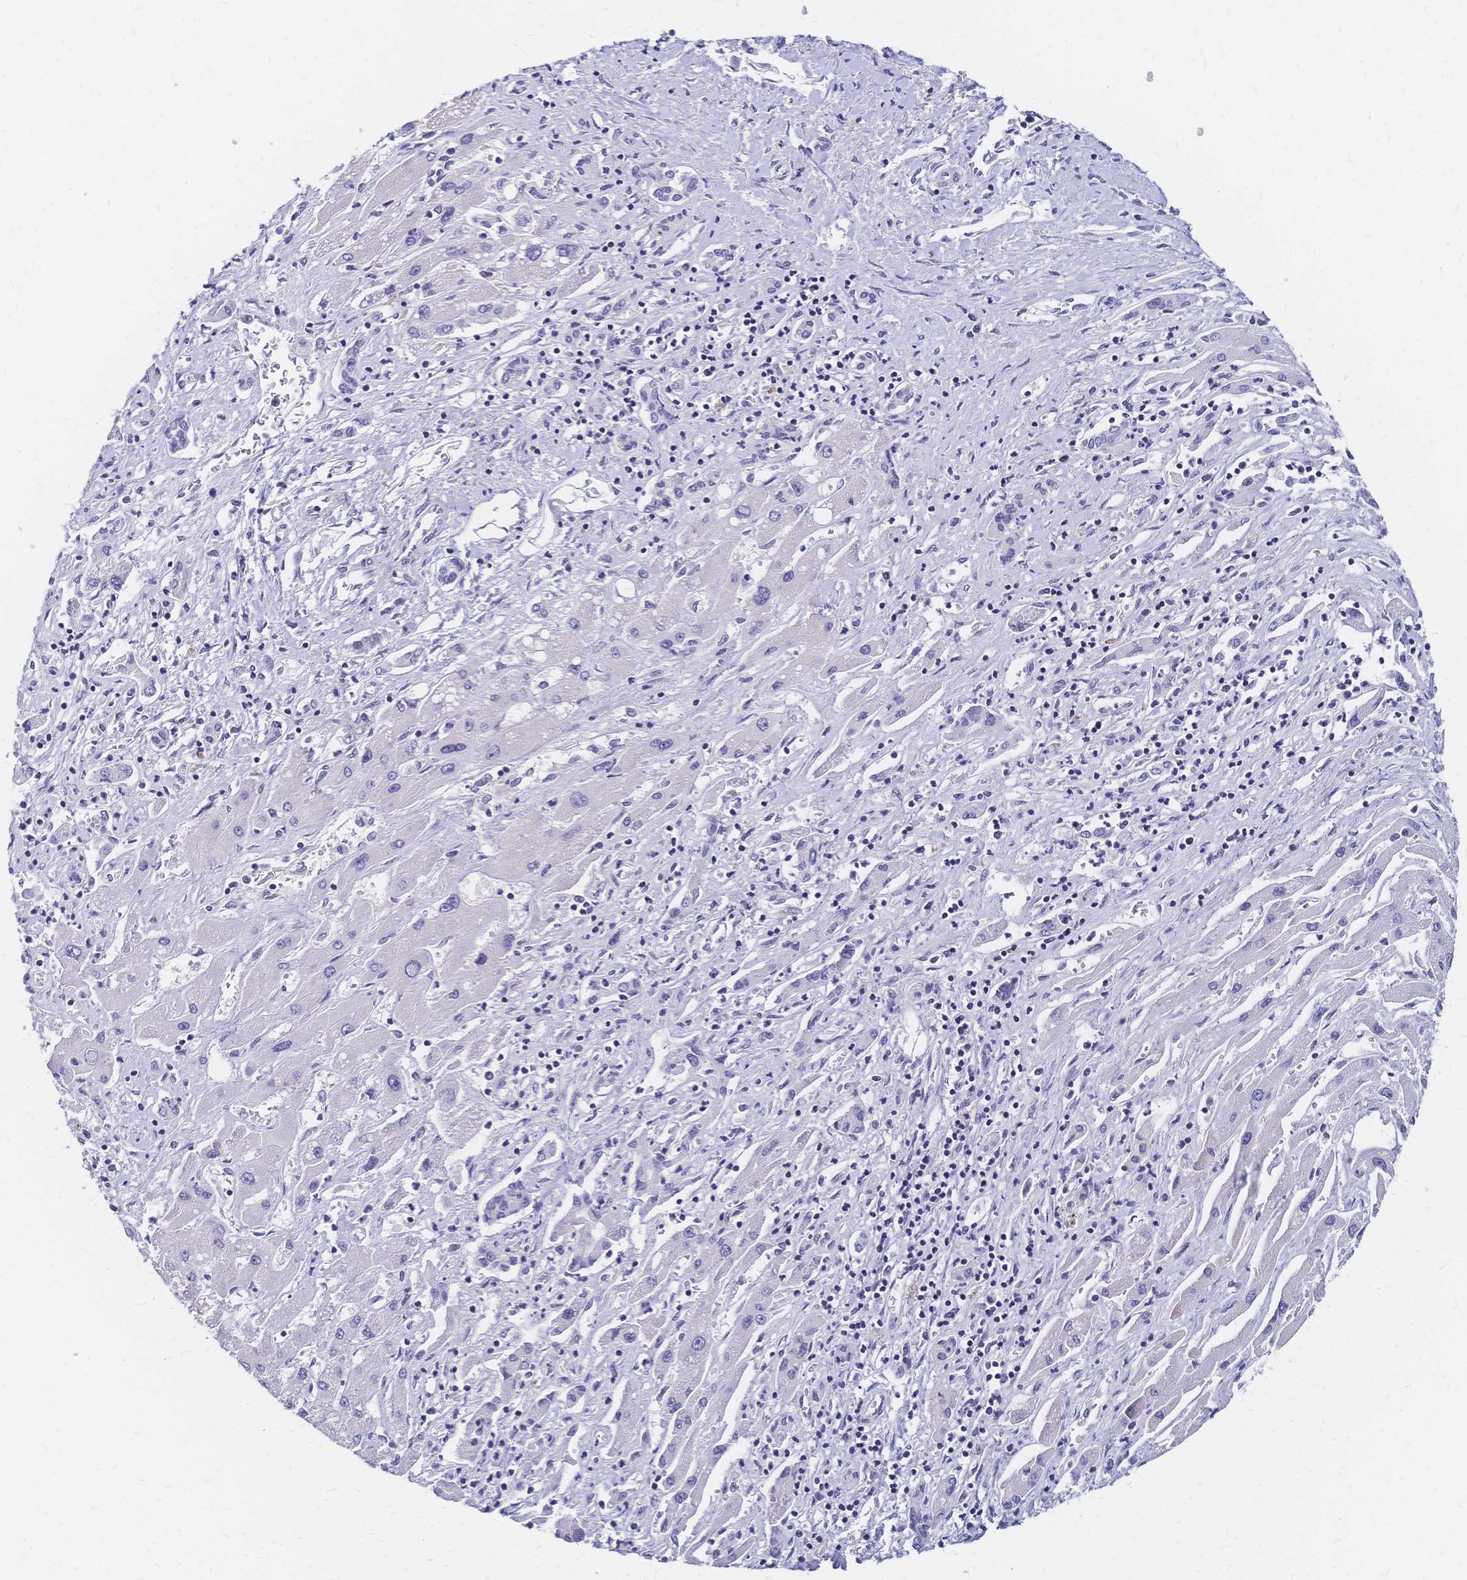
{"staining": {"intensity": "negative", "quantity": "none", "location": "none"}, "tissue": "liver cancer", "cell_type": "Tumor cells", "image_type": "cancer", "snomed": [{"axis": "morphology", "description": "Carcinoma, Hepatocellular, NOS"}, {"axis": "topography", "description": "Liver"}], "caption": "DAB (3,3'-diaminobenzidine) immunohistochemical staining of human liver hepatocellular carcinoma exhibits no significant staining in tumor cells.", "gene": "CBX7", "patient": {"sex": "male", "age": 73}}